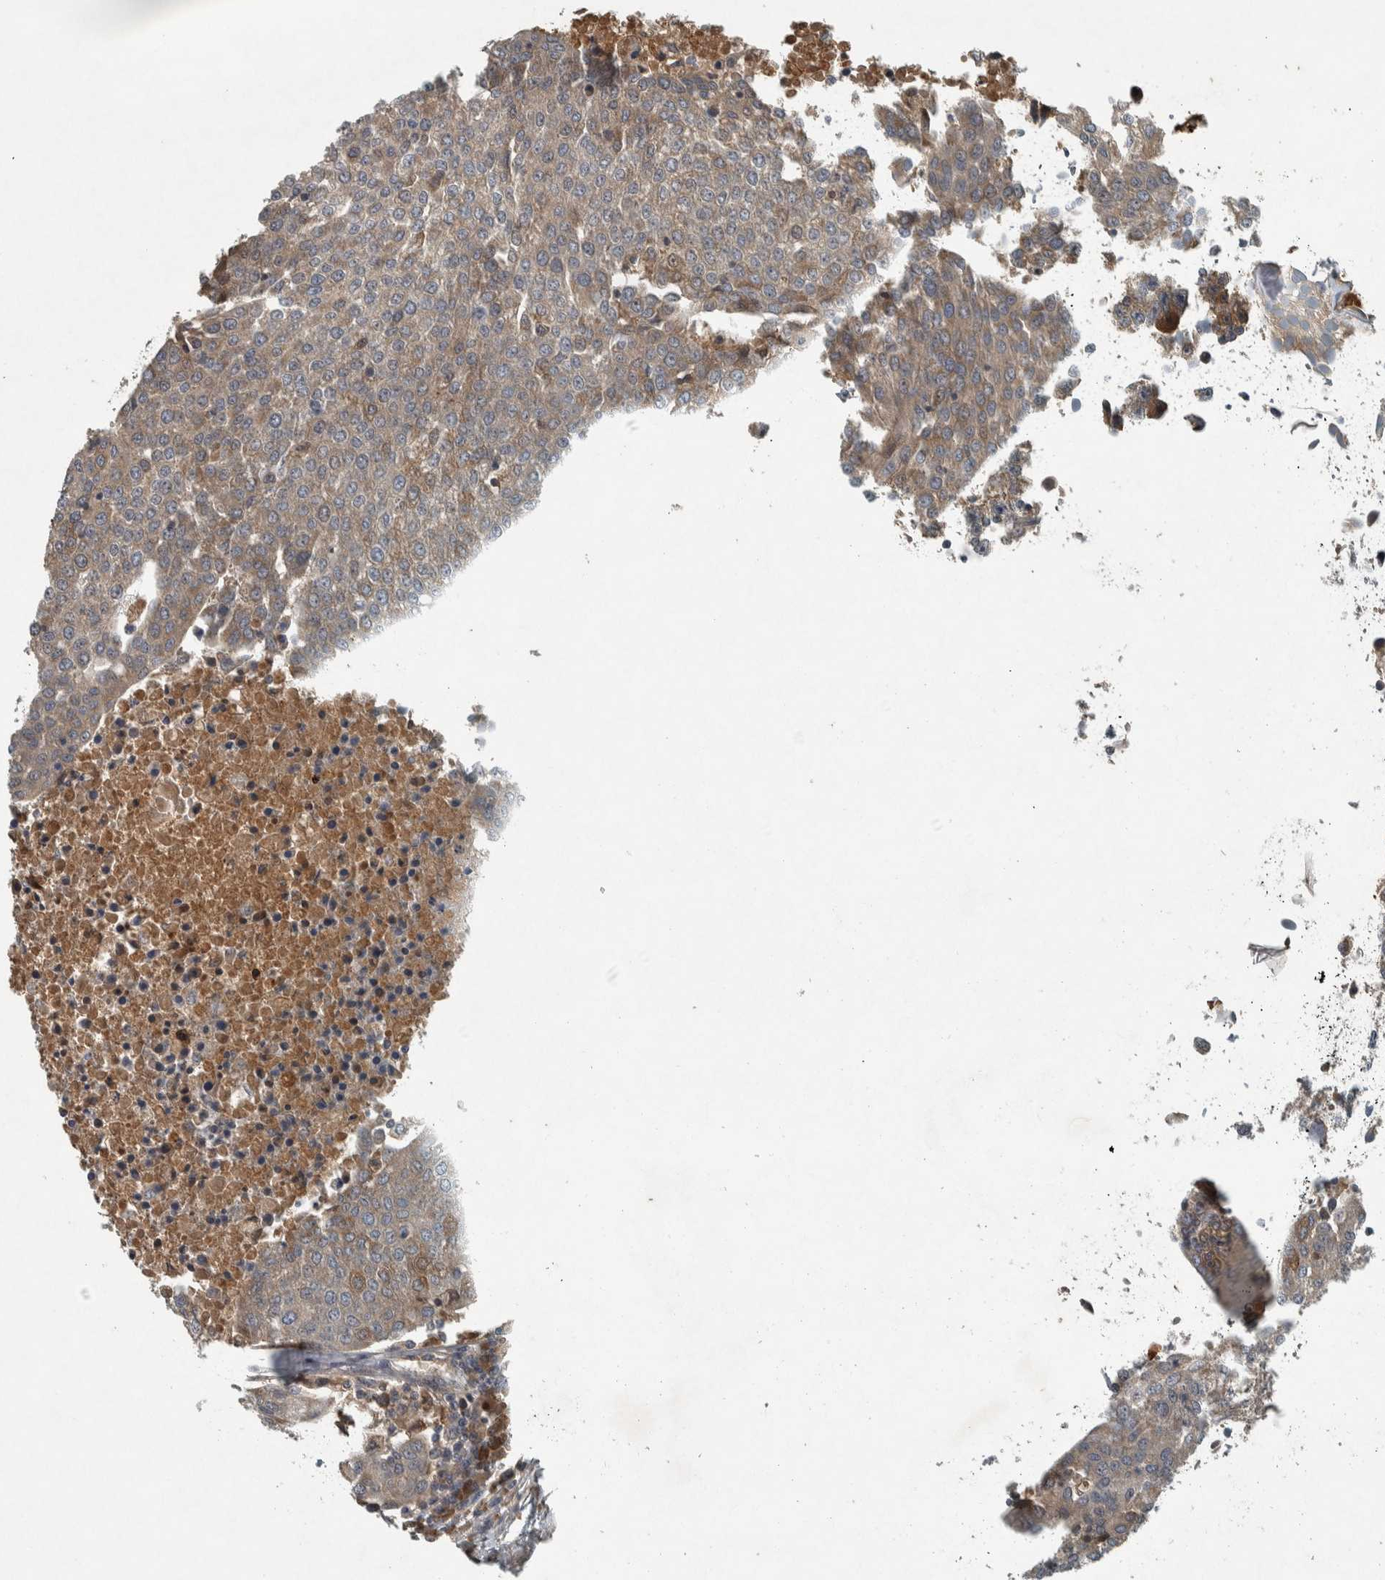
{"staining": {"intensity": "weak", "quantity": ">75%", "location": "cytoplasmic/membranous"}, "tissue": "urothelial cancer", "cell_type": "Tumor cells", "image_type": "cancer", "snomed": [{"axis": "morphology", "description": "Urothelial carcinoma, High grade"}, {"axis": "topography", "description": "Urinary bladder"}], "caption": "IHC image of high-grade urothelial carcinoma stained for a protein (brown), which shows low levels of weak cytoplasmic/membranous expression in approximately >75% of tumor cells.", "gene": "CLCN2", "patient": {"sex": "female", "age": 85}}